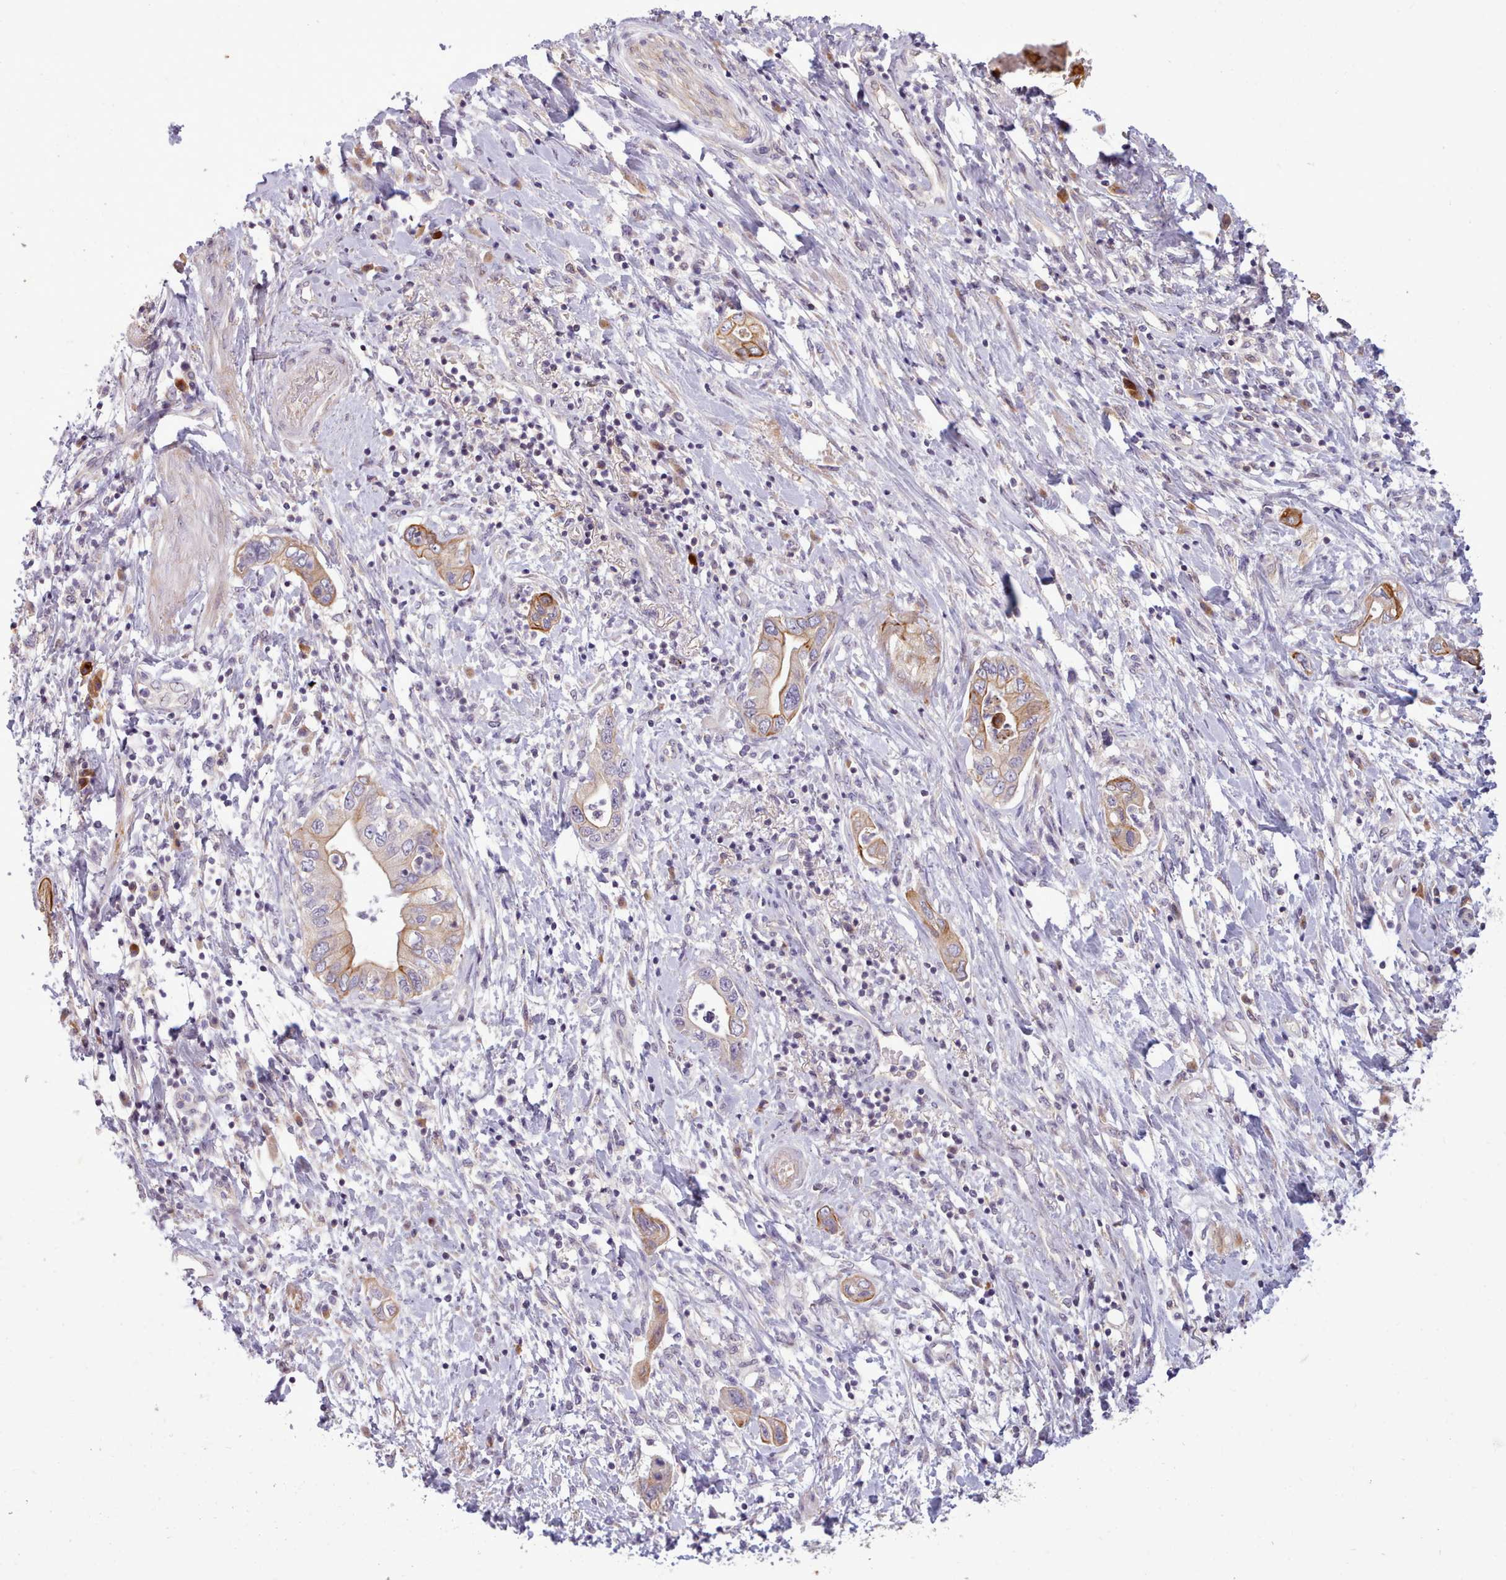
{"staining": {"intensity": "moderate", "quantity": "<25%", "location": "cytoplasmic/membranous"}, "tissue": "pancreatic cancer", "cell_type": "Tumor cells", "image_type": "cancer", "snomed": [{"axis": "morphology", "description": "Adenocarcinoma, NOS"}, {"axis": "topography", "description": "Pancreas"}], "caption": "Human pancreatic cancer stained with a protein marker displays moderate staining in tumor cells.", "gene": "NMRK1", "patient": {"sex": "female", "age": 73}}